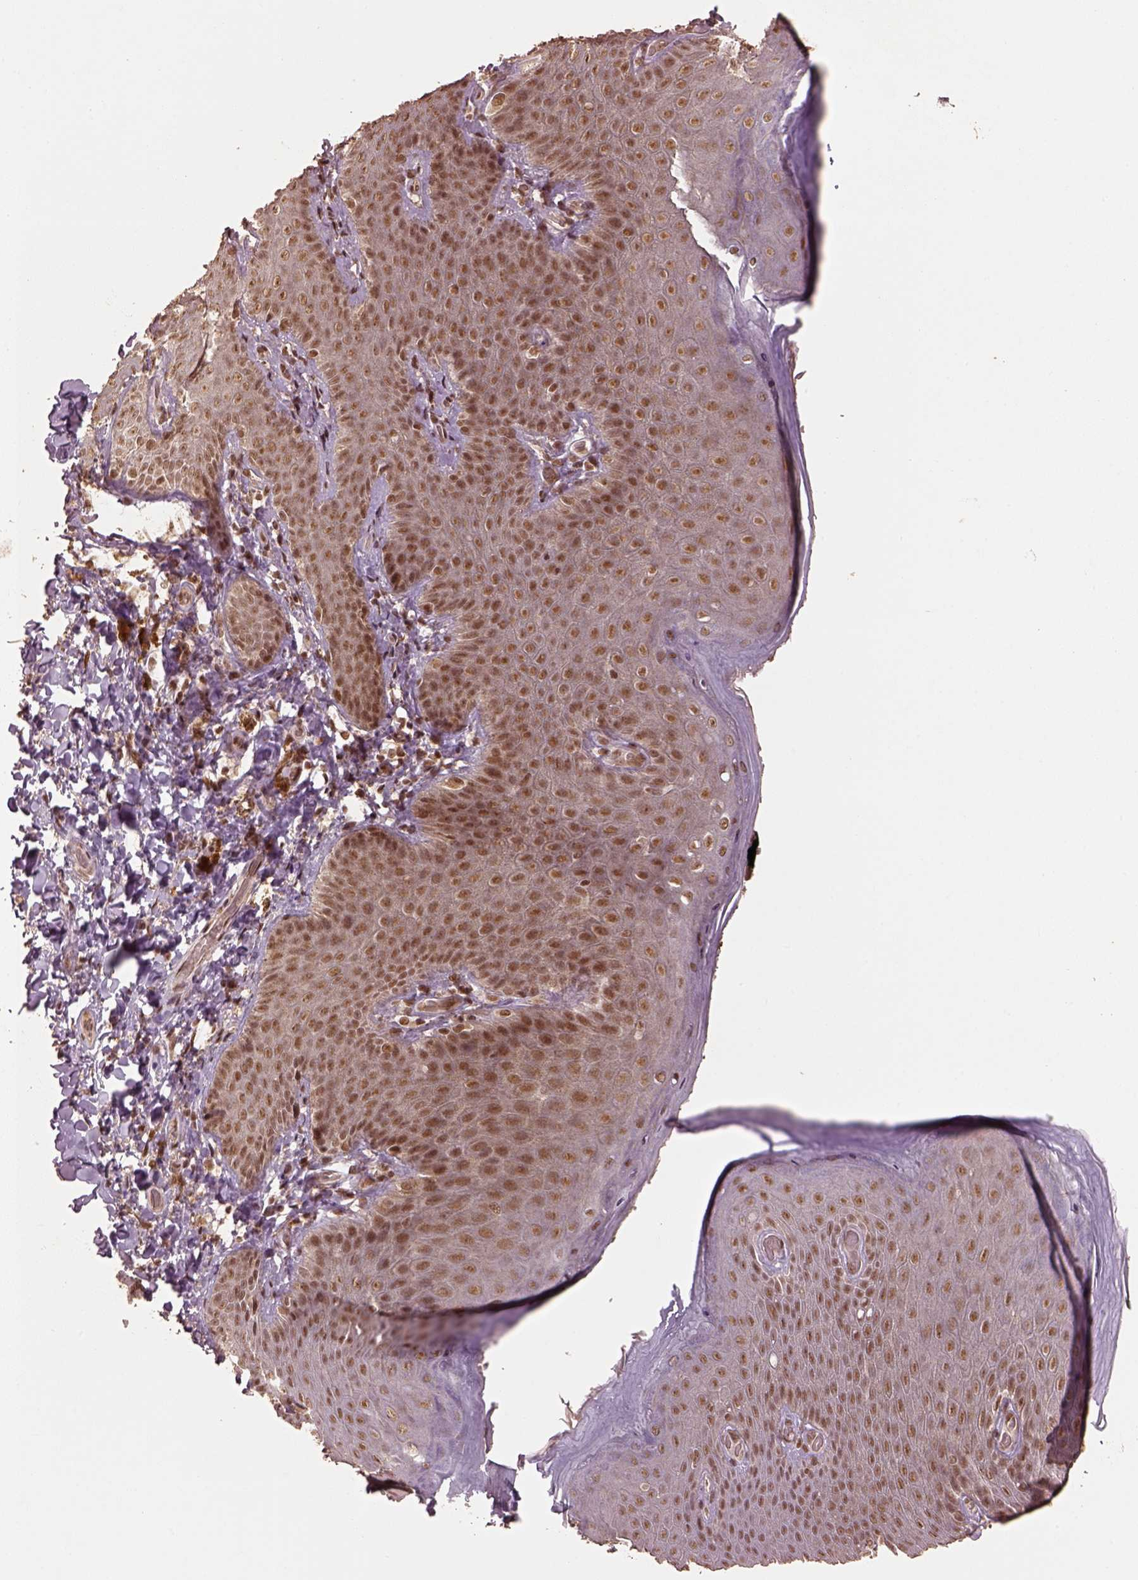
{"staining": {"intensity": "moderate", "quantity": ">75%", "location": "nuclear"}, "tissue": "skin", "cell_type": "Epidermal cells", "image_type": "normal", "snomed": [{"axis": "morphology", "description": "Normal tissue, NOS"}, {"axis": "topography", "description": "Anal"}], "caption": "Immunohistochemistry (IHC) (DAB (3,3'-diaminobenzidine)) staining of benign human skin reveals moderate nuclear protein staining in about >75% of epidermal cells.", "gene": "BRD9", "patient": {"sex": "male", "age": 53}}